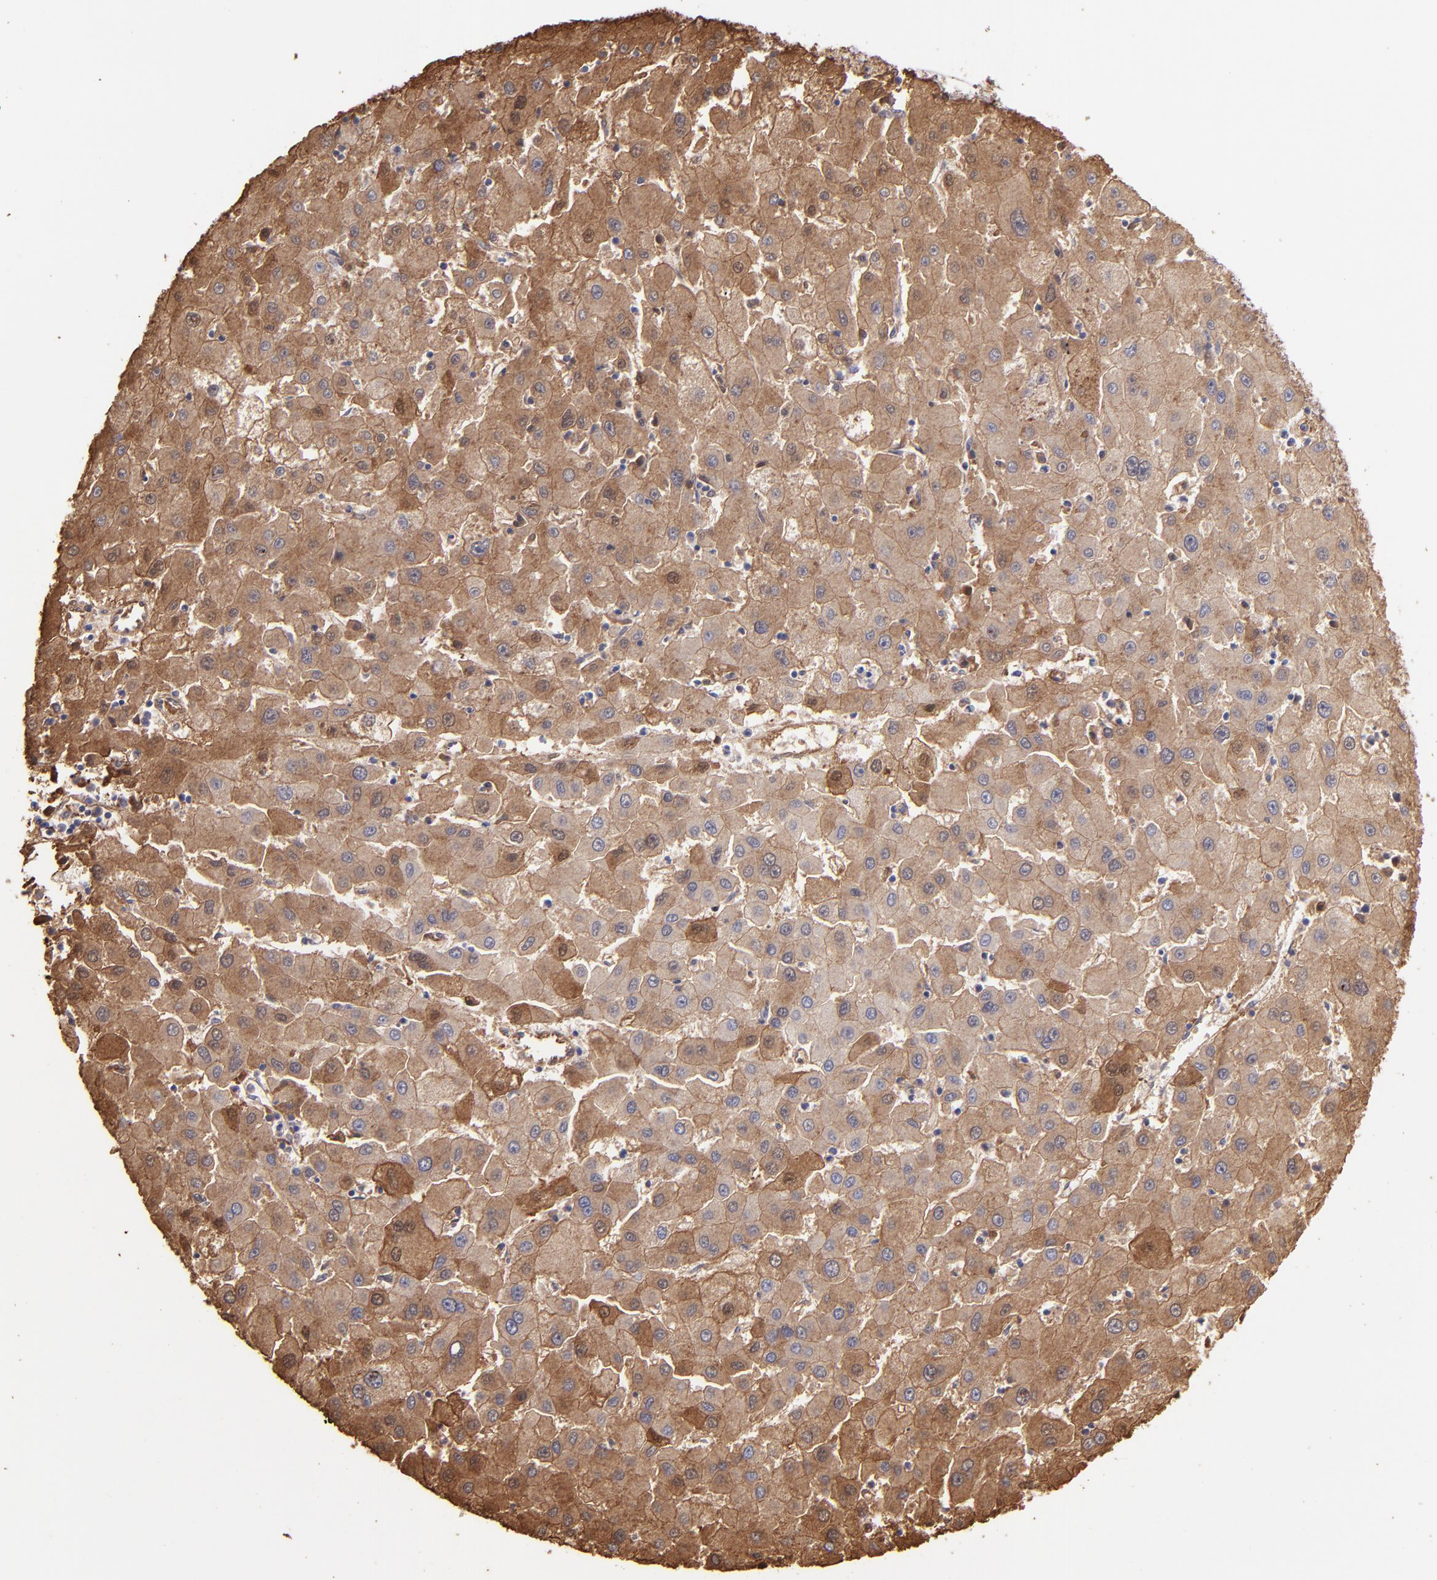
{"staining": {"intensity": "moderate", "quantity": ">75%", "location": "cytoplasmic/membranous"}, "tissue": "liver cancer", "cell_type": "Tumor cells", "image_type": "cancer", "snomed": [{"axis": "morphology", "description": "Carcinoma, Hepatocellular, NOS"}, {"axis": "topography", "description": "Liver"}], "caption": "An IHC histopathology image of tumor tissue is shown. Protein staining in brown labels moderate cytoplasmic/membranous positivity in liver cancer within tumor cells. The protein is shown in brown color, while the nuclei are stained blue.", "gene": "FGB", "patient": {"sex": "male", "age": 72}}